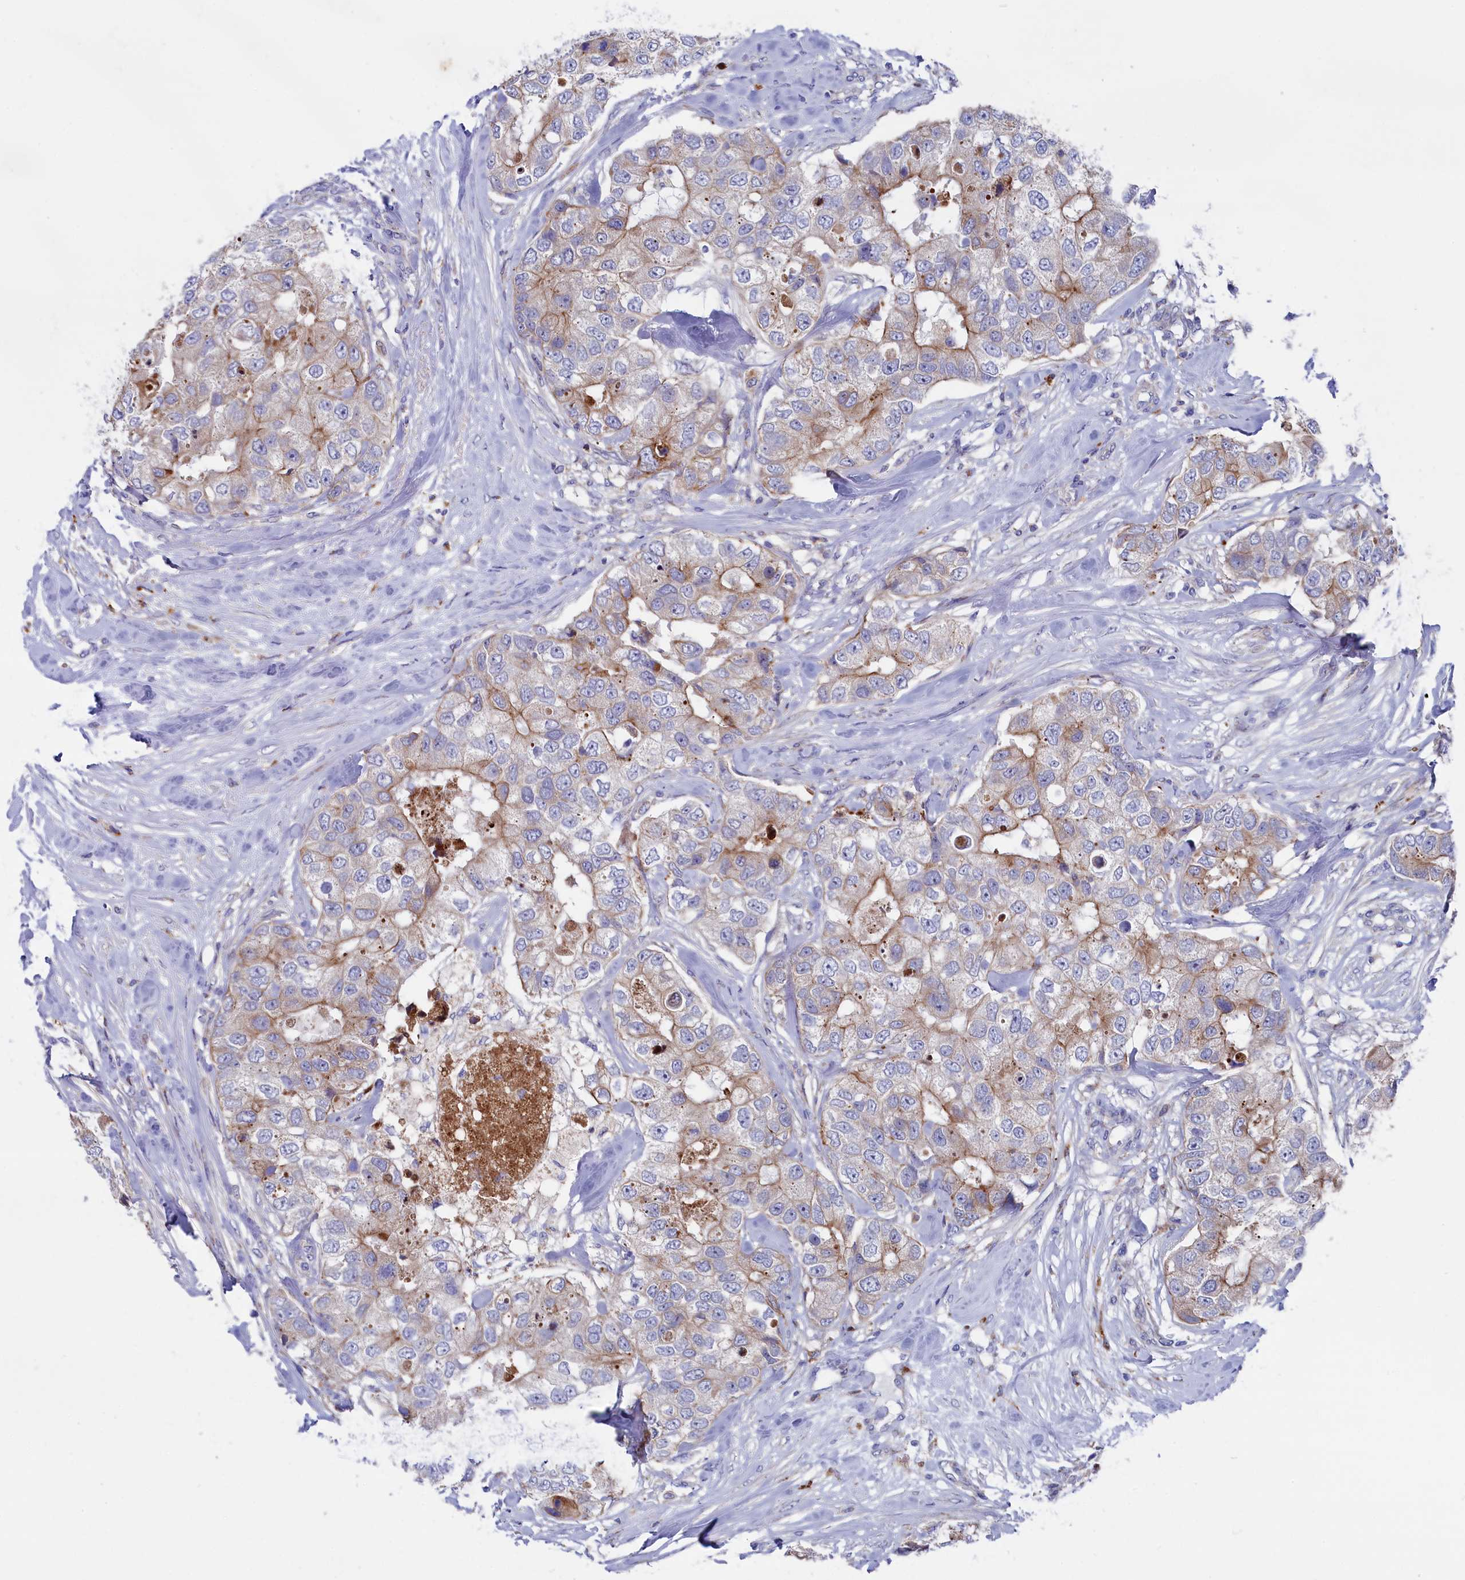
{"staining": {"intensity": "weak", "quantity": "25%-75%", "location": "cytoplasmic/membranous"}, "tissue": "breast cancer", "cell_type": "Tumor cells", "image_type": "cancer", "snomed": [{"axis": "morphology", "description": "Duct carcinoma"}, {"axis": "topography", "description": "Breast"}], "caption": "Protein expression analysis of human intraductal carcinoma (breast) reveals weak cytoplasmic/membranous staining in approximately 25%-75% of tumor cells.", "gene": "NUDT7", "patient": {"sex": "female", "age": 62}}